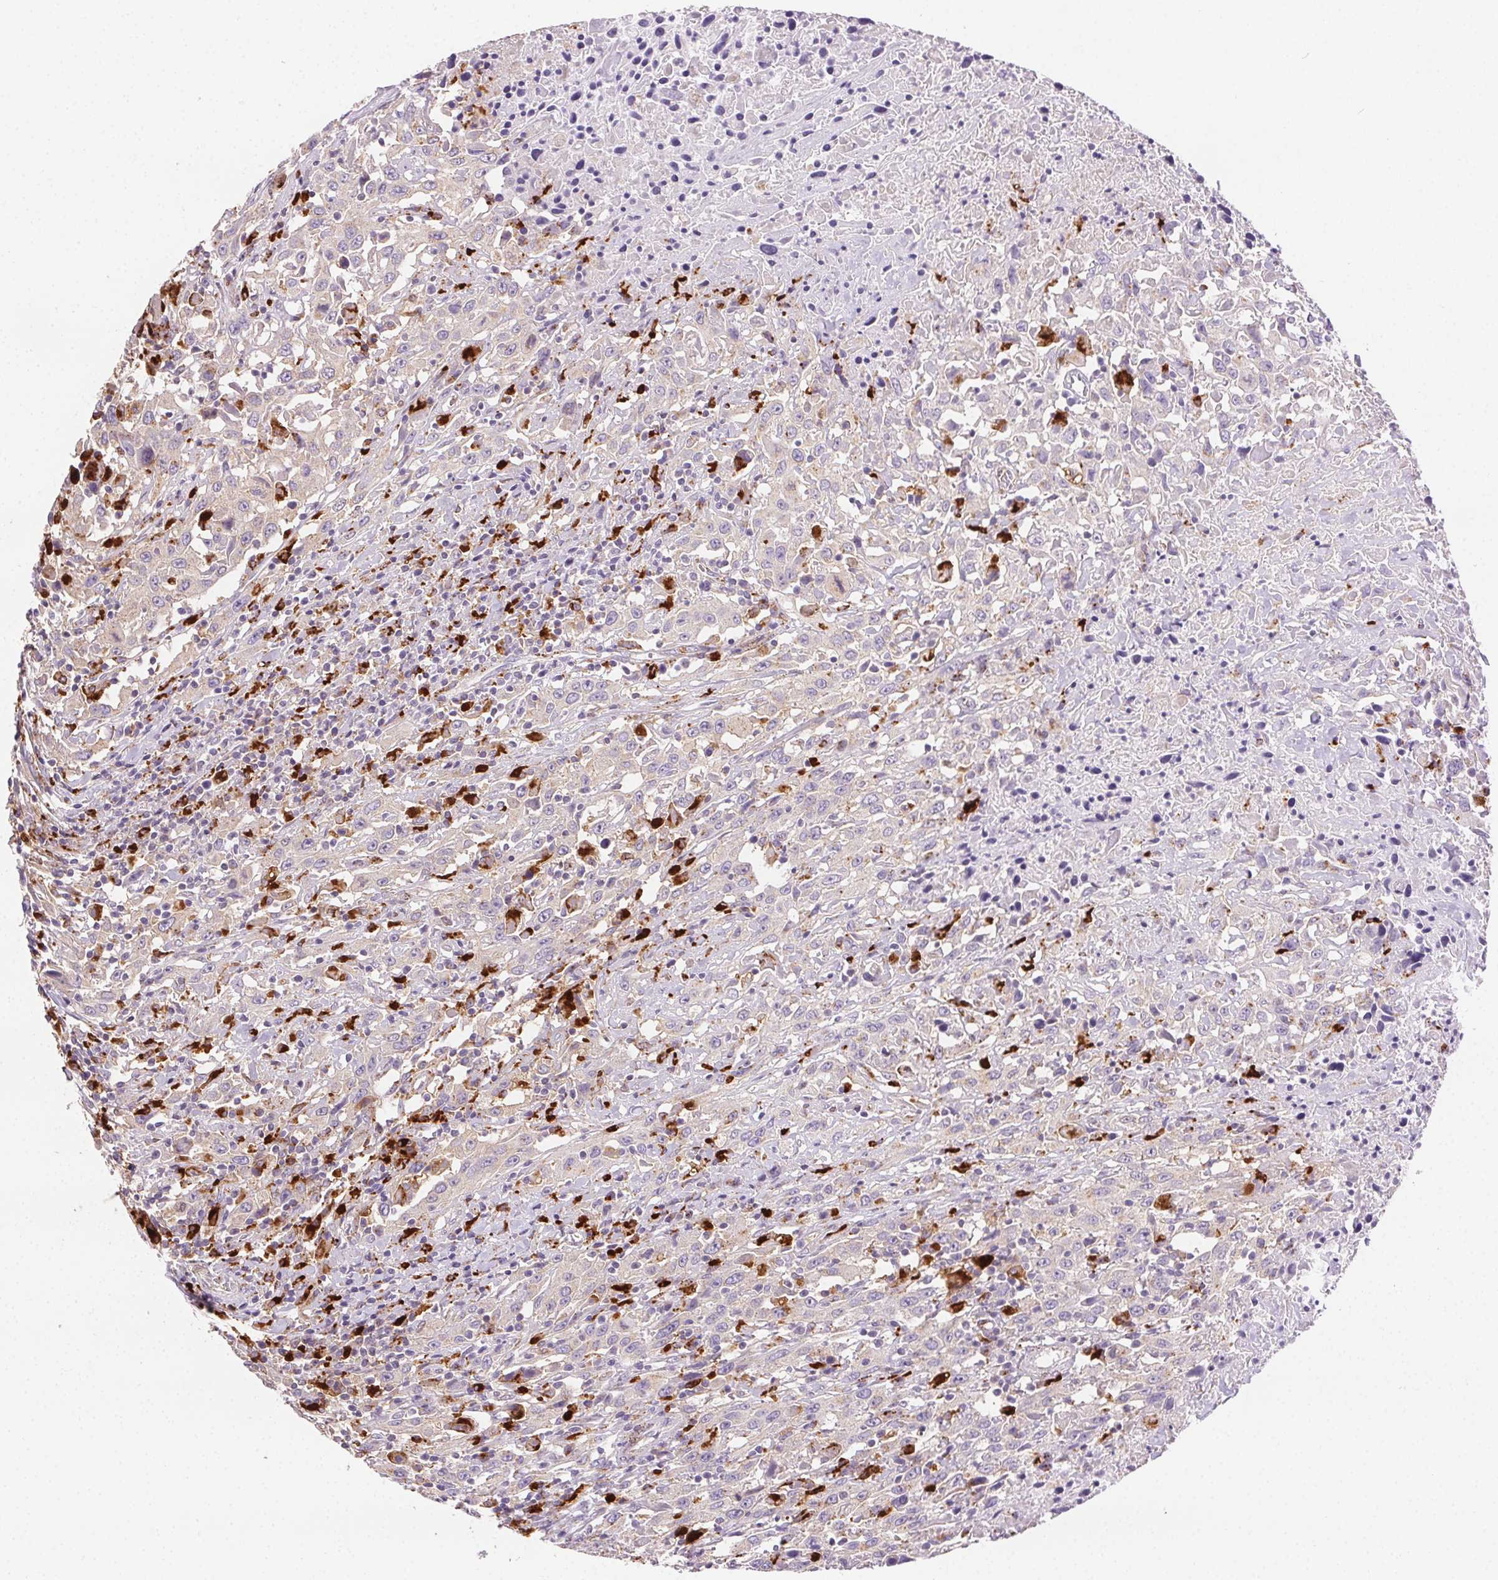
{"staining": {"intensity": "negative", "quantity": "none", "location": "none"}, "tissue": "urothelial cancer", "cell_type": "Tumor cells", "image_type": "cancer", "snomed": [{"axis": "morphology", "description": "Urothelial carcinoma, High grade"}, {"axis": "topography", "description": "Urinary bladder"}], "caption": "Tumor cells show no significant staining in urothelial carcinoma (high-grade).", "gene": "SCPEP1", "patient": {"sex": "male", "age": 61}}